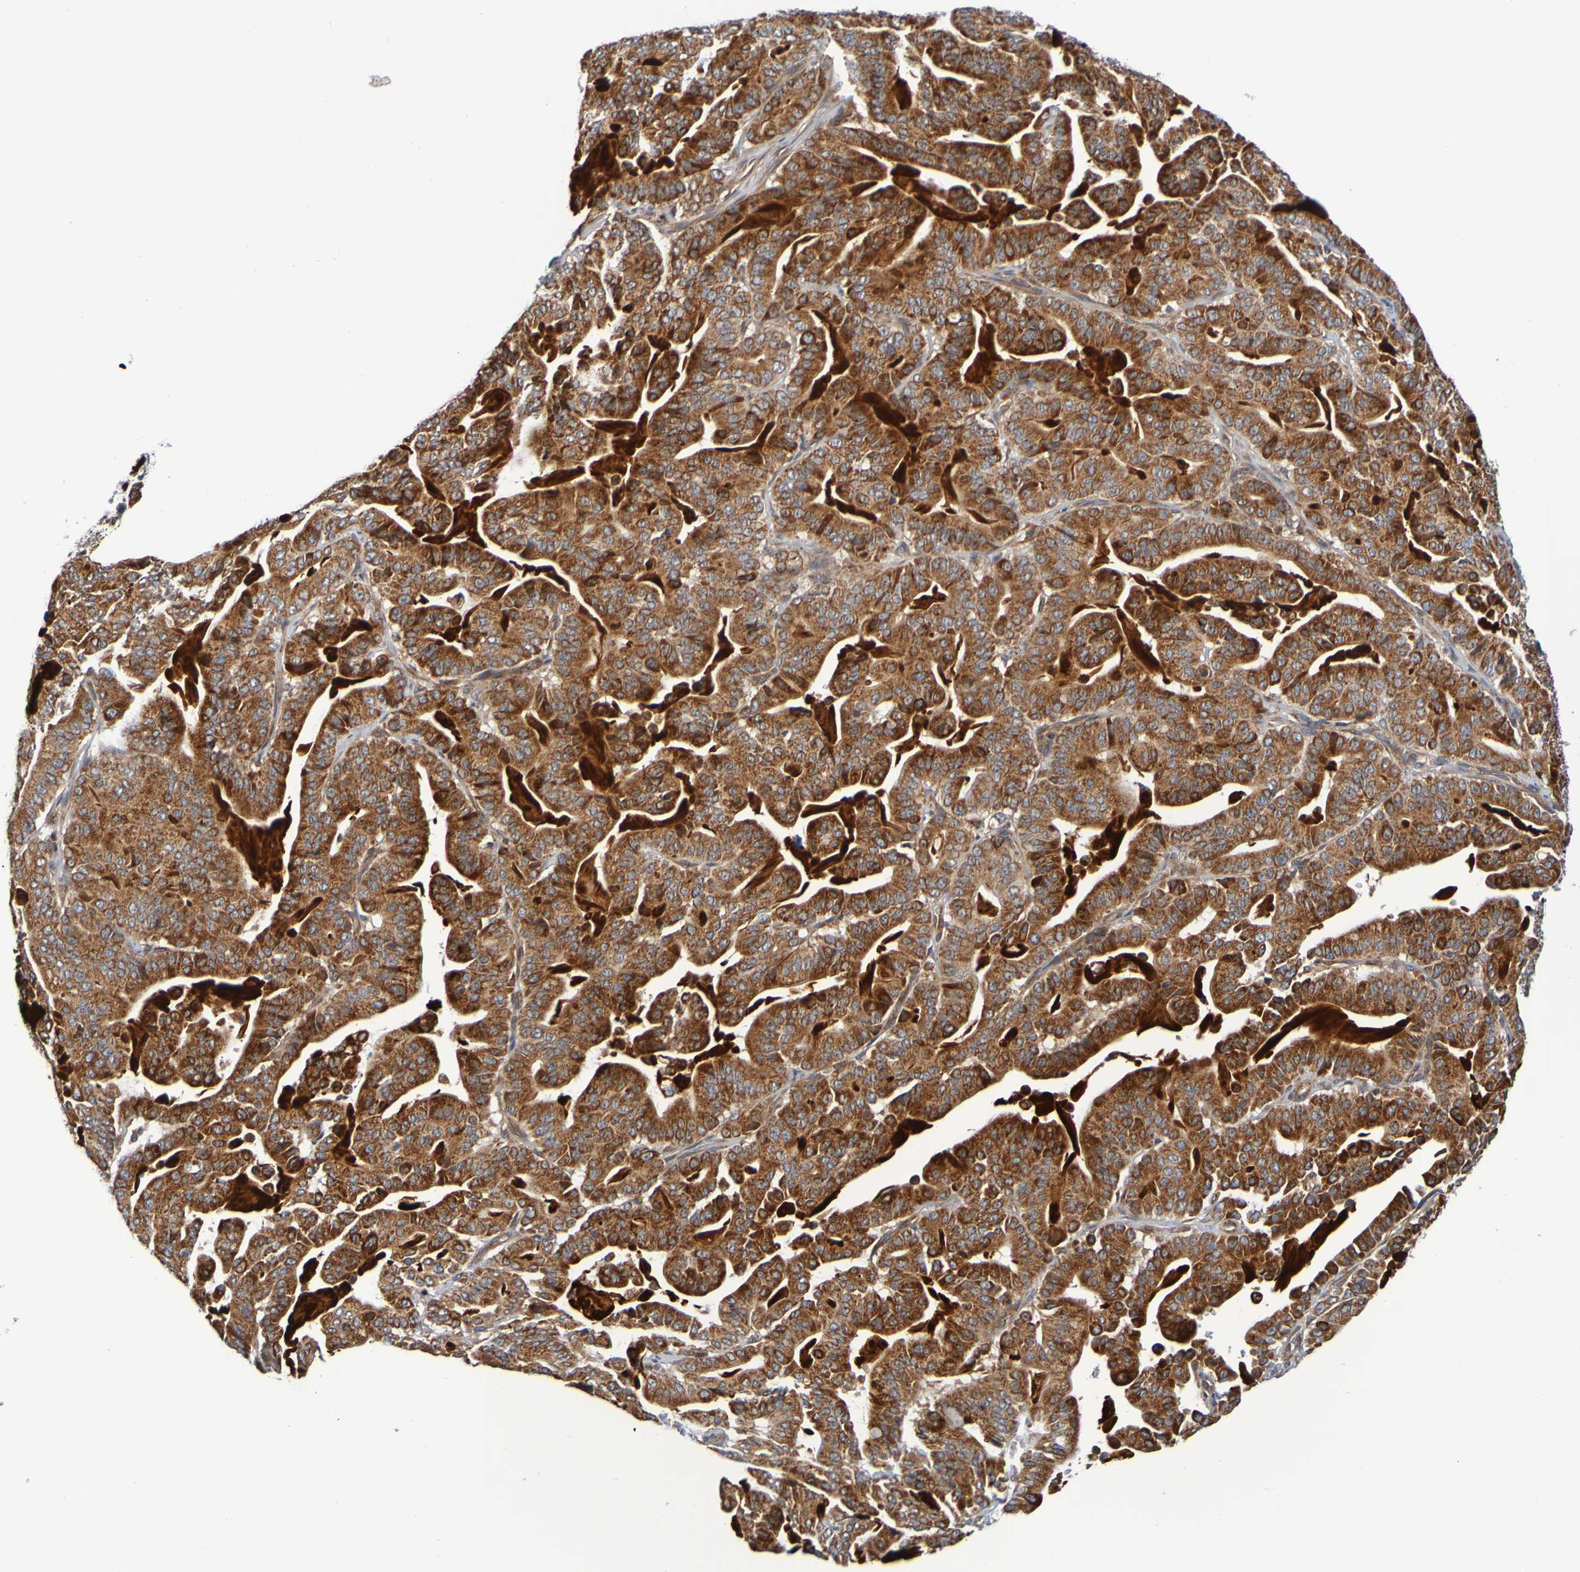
{"staining": {"intensity": "strong", "quantity": ">75%", "location": "cytoplasmic/membranous"}, "tissue": "pancreatic cancer", "cell_type": "Tumor cells", "image_type": "cancer", "snomed": [{"axis": "morphology", "description": "Adenocarcinoma, NOS"}, {"axis": "topography", "description": "Pancreas"}], "caption": "Immunohistochemistry of pancreatic adenocarcinoma shows high levels of strong cytoplasmic/membranous staining in about >75% of tumor cells.", "gene": "CCDC51", "patient": {"sex": "male", "age": 63}}